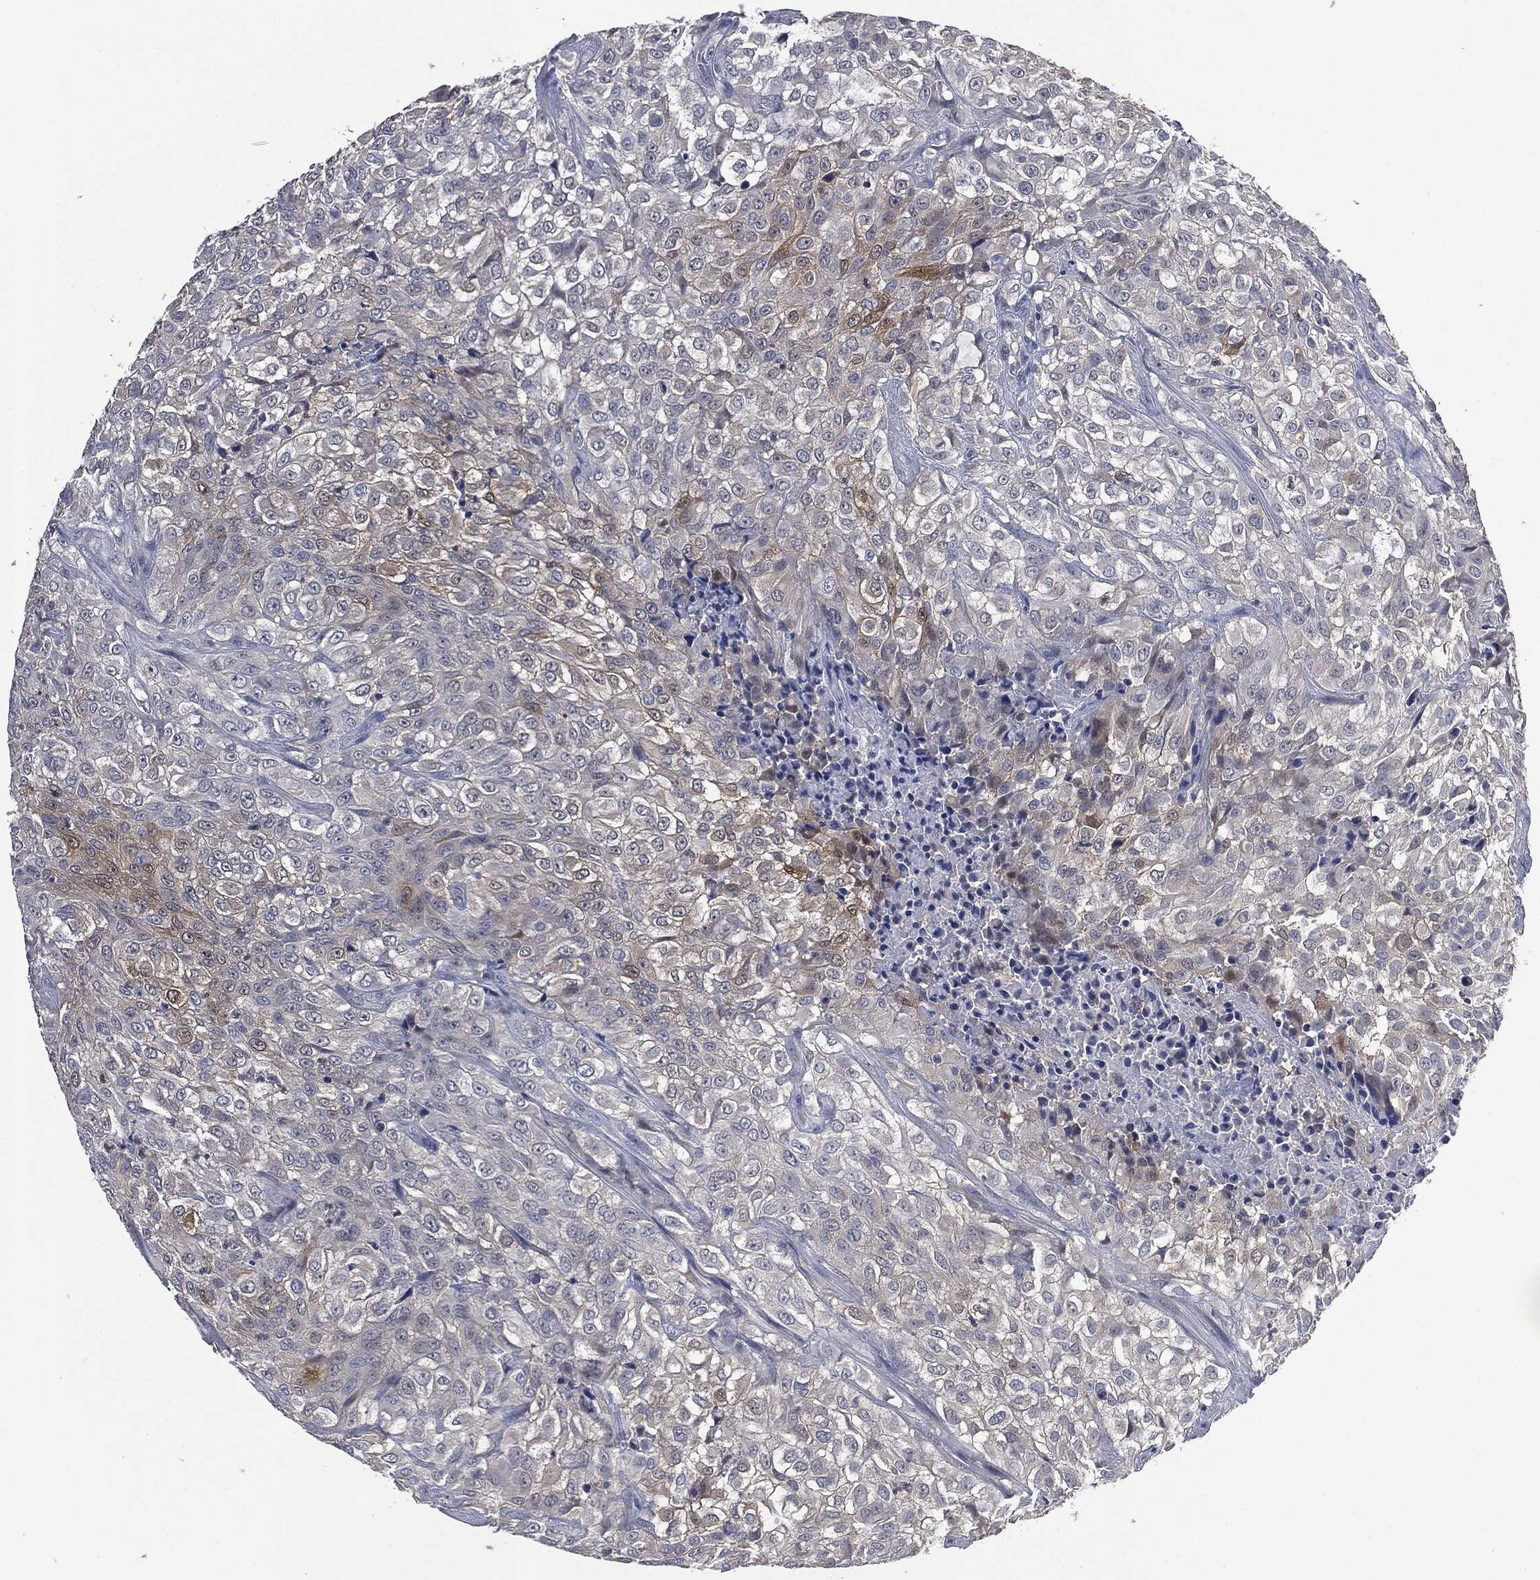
{"staining": {"intensity": "moderate", "quantity": "<25%", "location": "cytoplasmic/membranous"}, "tissue": "urothelial cancer", "cell_type": "Tumor cells", "image_type": "cancer", "snomed": [{"axis": "morphology", "description": "Urothelial carcinoma, High grade"}, {"axis": "topography", "description": "Urinary bladder"}], "caption": "Moderate cytoplasmic/membranous positivity for a protein is appreciated in approximately <25% of tumor cells of high-grade urothelial carcinoma using immunohistochemistry (IHC).", "gene": "IL1RN", "patient": {"sex": "male", "age": 56}}